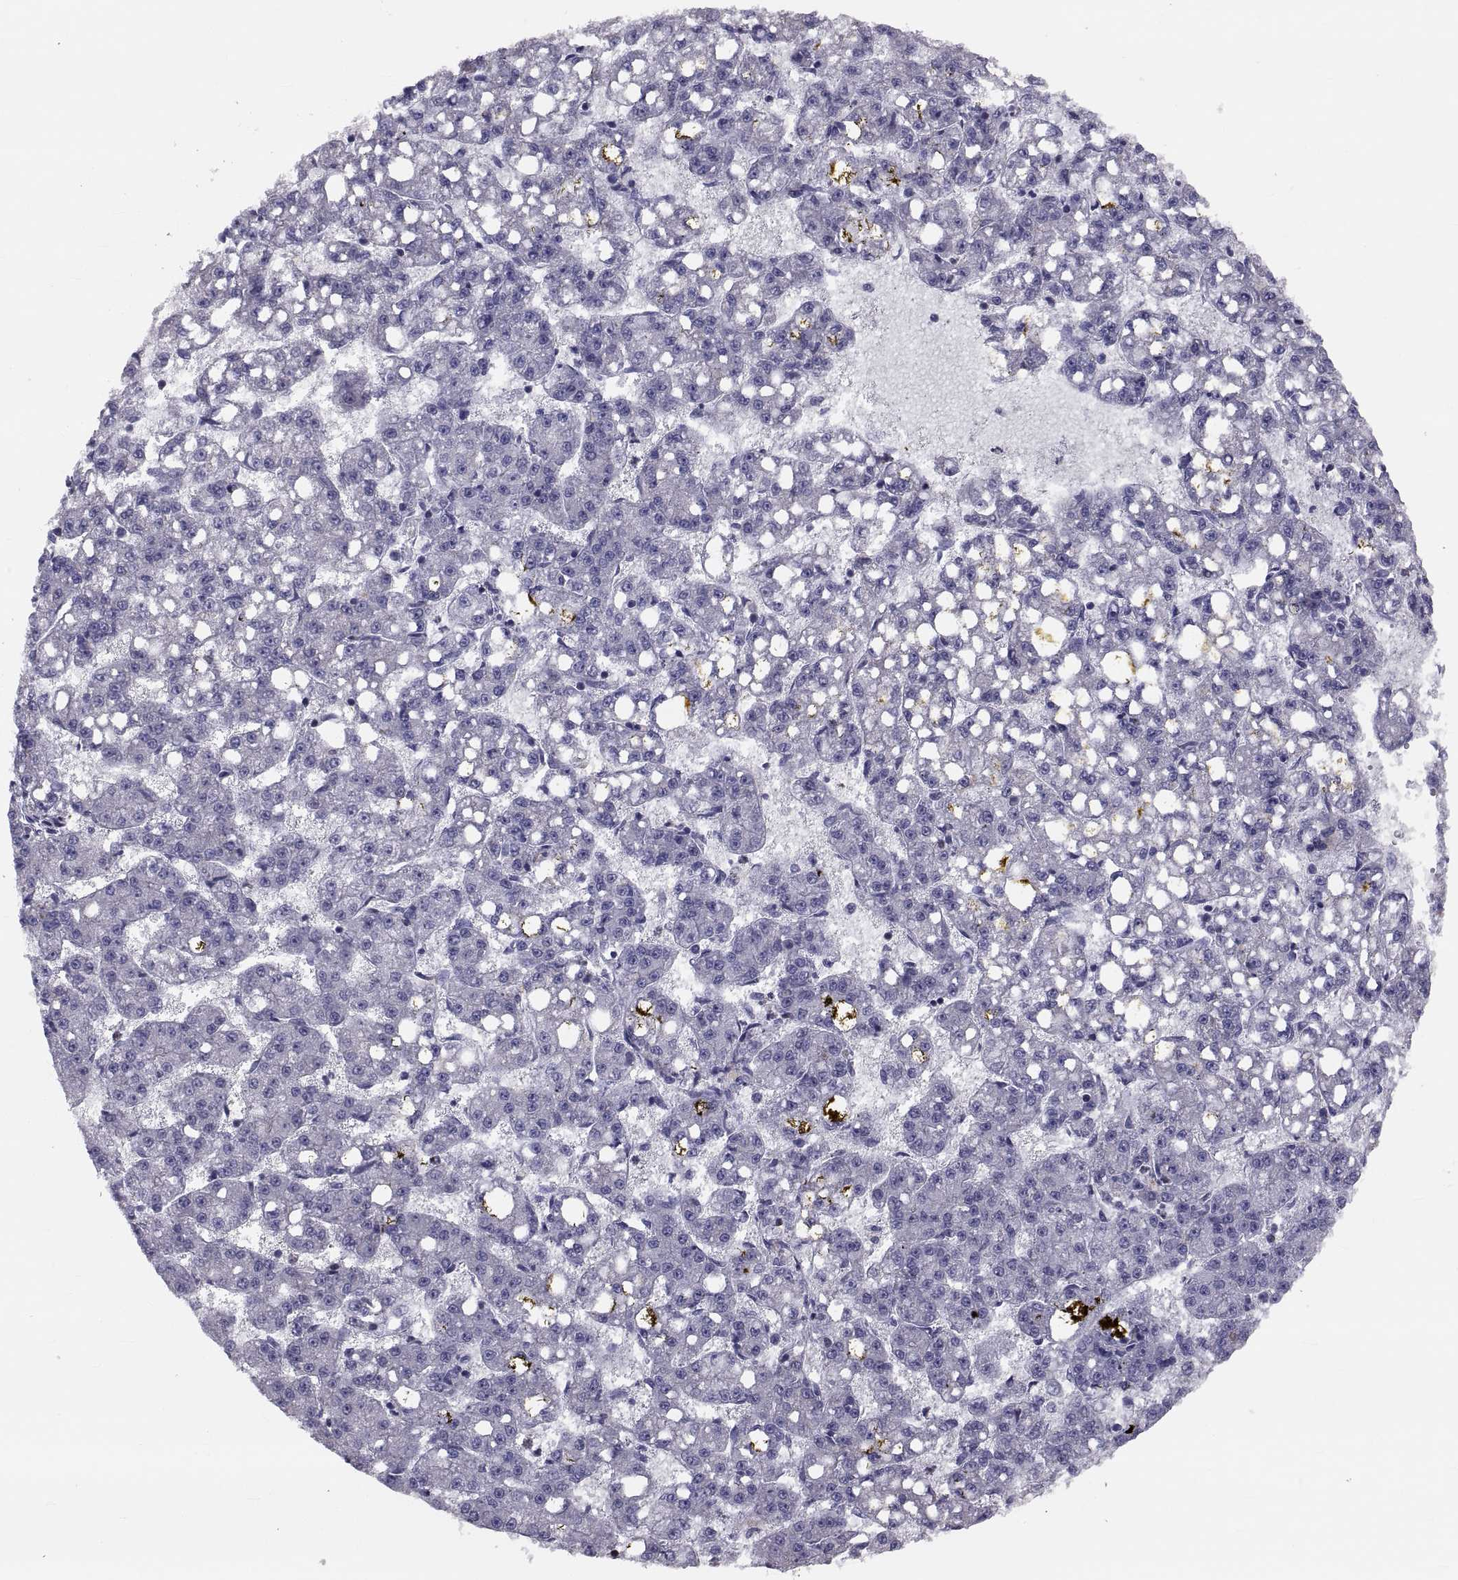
{"staining": {"intensity": "negative", "quantity": "none", "location": "none"}, "tissue": "liver cancer", "cell_type": "Tumor cells", "image_type": "cancer", "snomed": [{"axis": "morphology", "description": "Carcinoma, Hepatocellular, NOS"}, {"axis": "topography", "description": "Liver"}], "caption": "Immunohistochemical staining of liver cancer reveals no significant positivity in tumor cells. The staining is performed using DAB (3,3'-diaminobenzidine) brown chromogen with nuclei counter-stained in using hematoxylin.", "gene": "ANO1", "patient": {"sex": "female", "age": 65}}